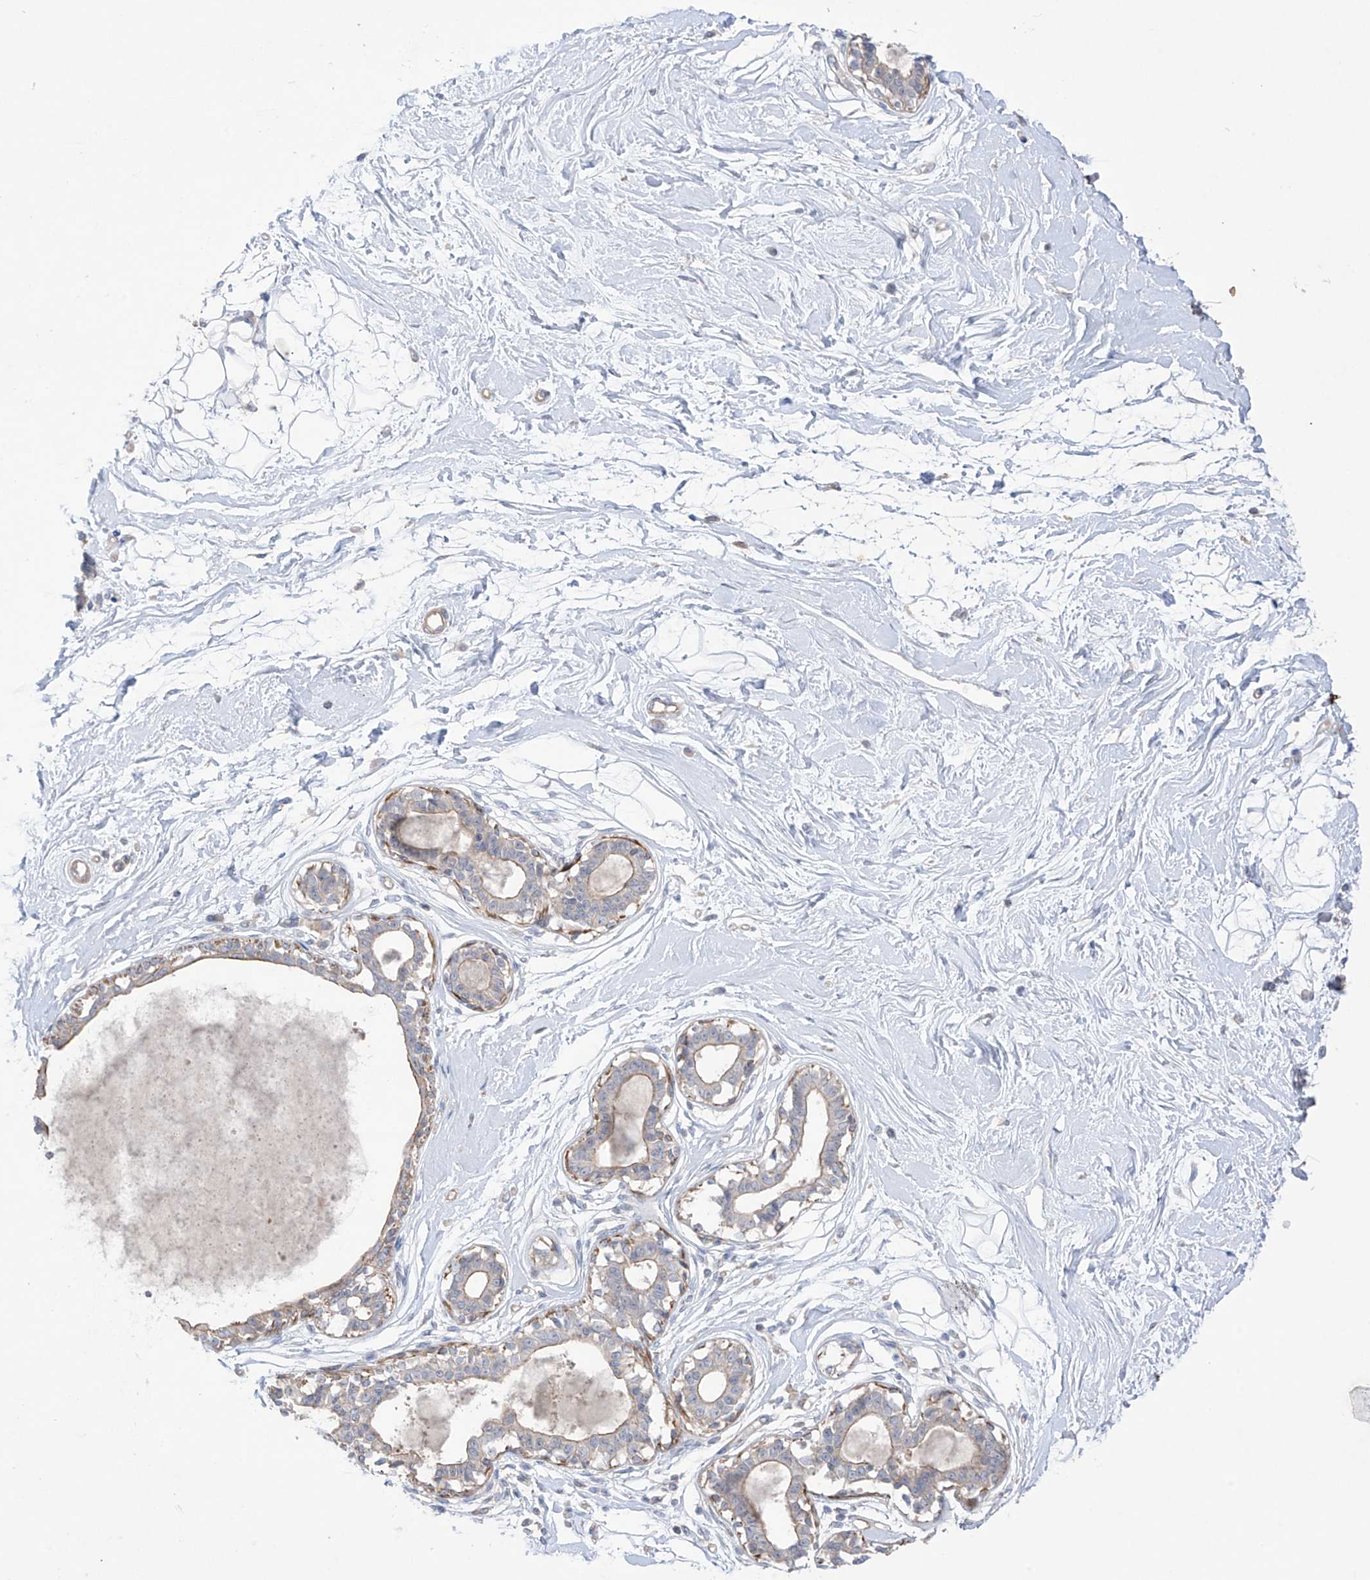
{"staining": {"intensity": "negative", "quantity": "none", "location": "none"}, "tissue": "breast", "cell_type": "Adipocytes", "image_type": "normal", "snomed": [{"axis": "morphology", "description": "Normal tissue, NOS"}, {"axis": "topography", "description": "Breast"}], "caption": "Histopathology image shows no protein expression in adipocytes of benign breast. Nuclei are stained in blue.", "gene": "TRMU", "patient": {"sex": "female", "age": 45}}